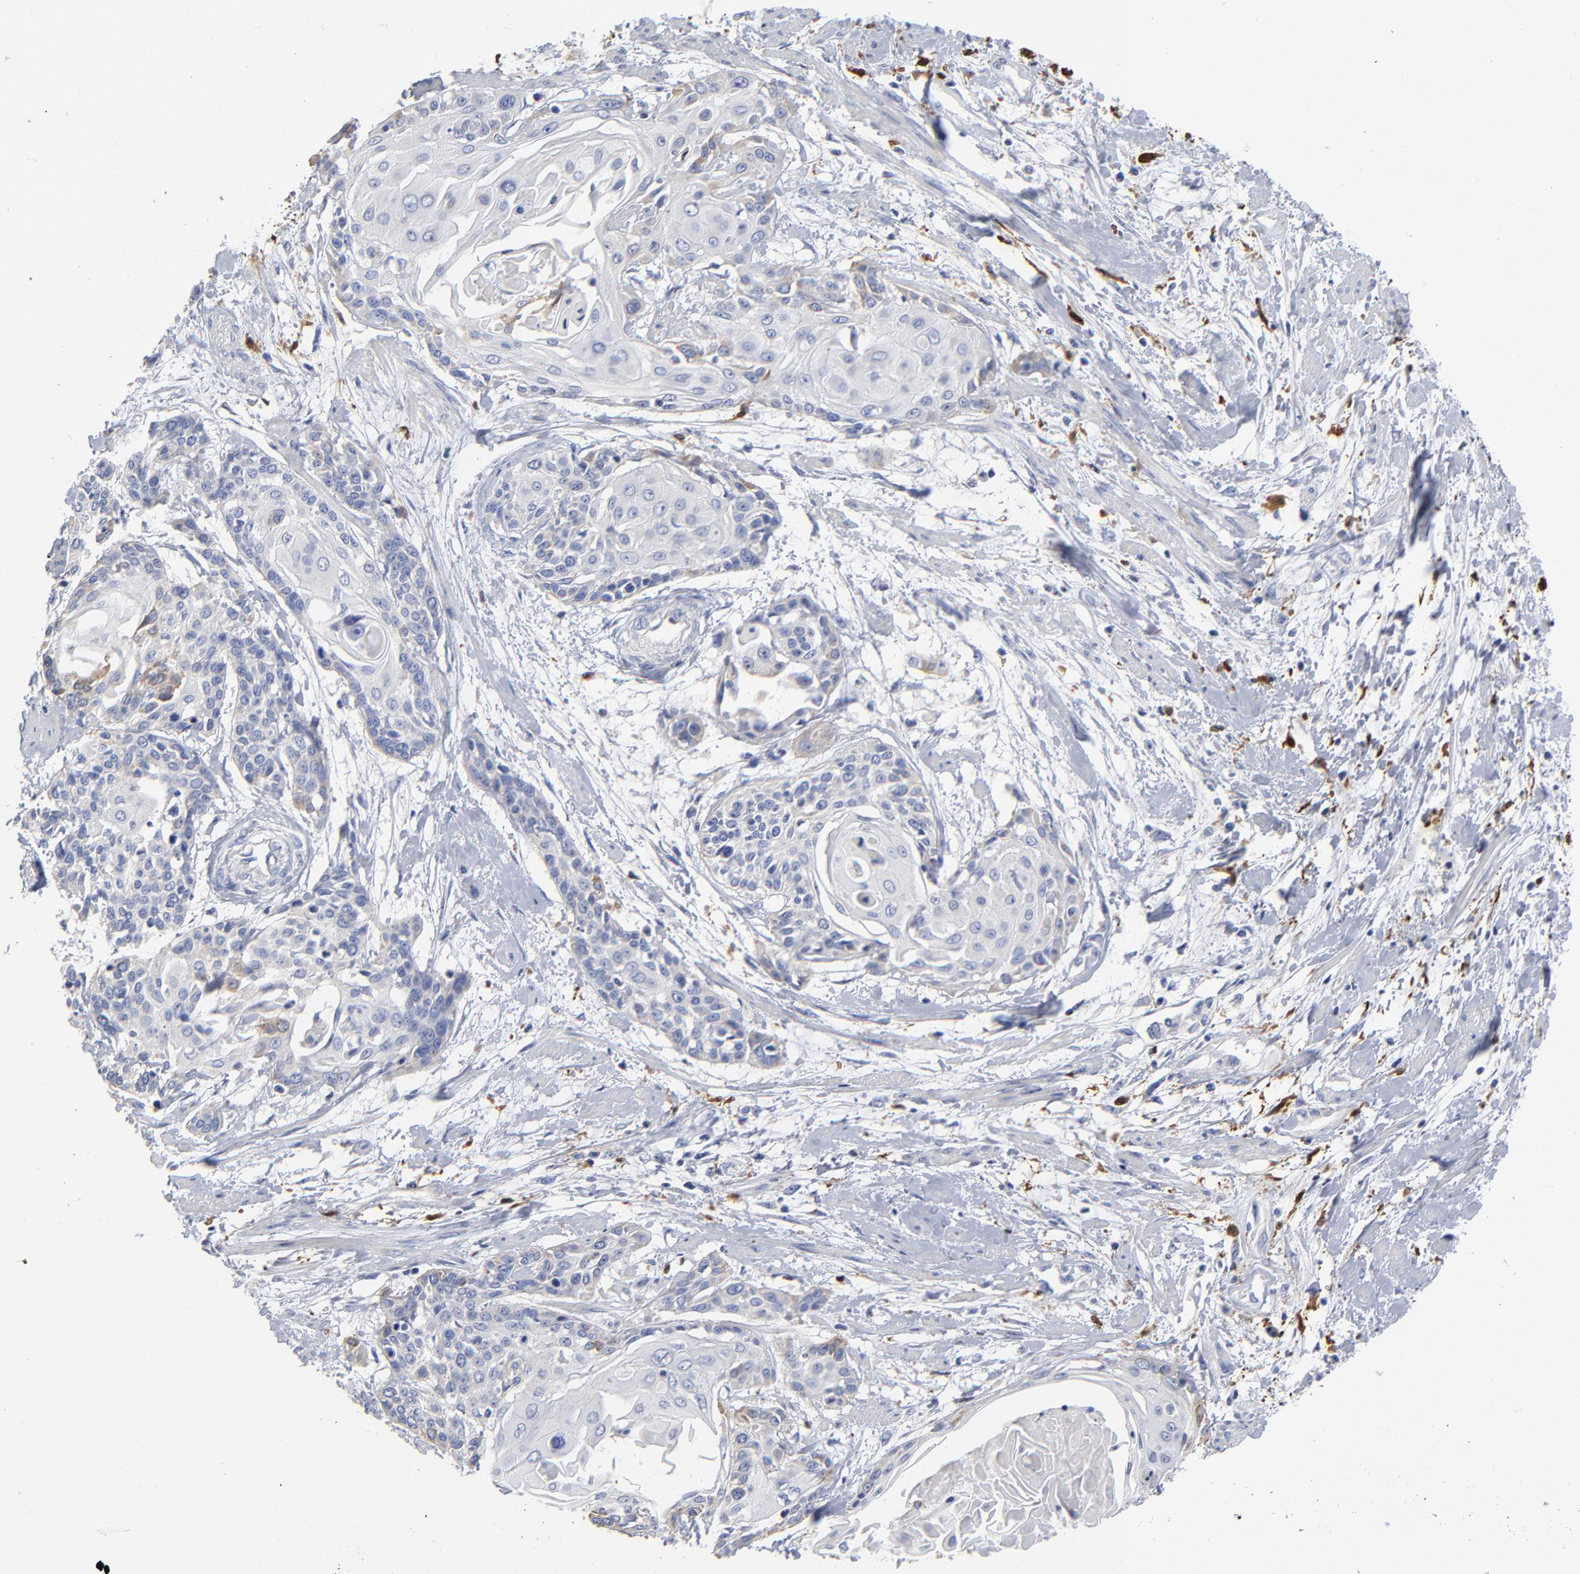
{"staining": {"intensity": "weak", "quantity": "<25%", "location": "cytoplasmic/membranous"}, "tissue": "cervical cancer", "cell_type": "Tumor cells", "image_type": "cancer", "snomed": [{"axis": "morphology", "description": "Squamous cell carcinoma, NOS"}, {"axis": "topography", "description": "Cervix"}], "caption": "This micrograph is of cervical cancer stained with immunohistochemistry to label a protein in brown with the nuclei are counter-stained blue. There is no staining in tumor cells.", "gene": "PTP4A1", "patient": {"sex": "female", "age": 57}}